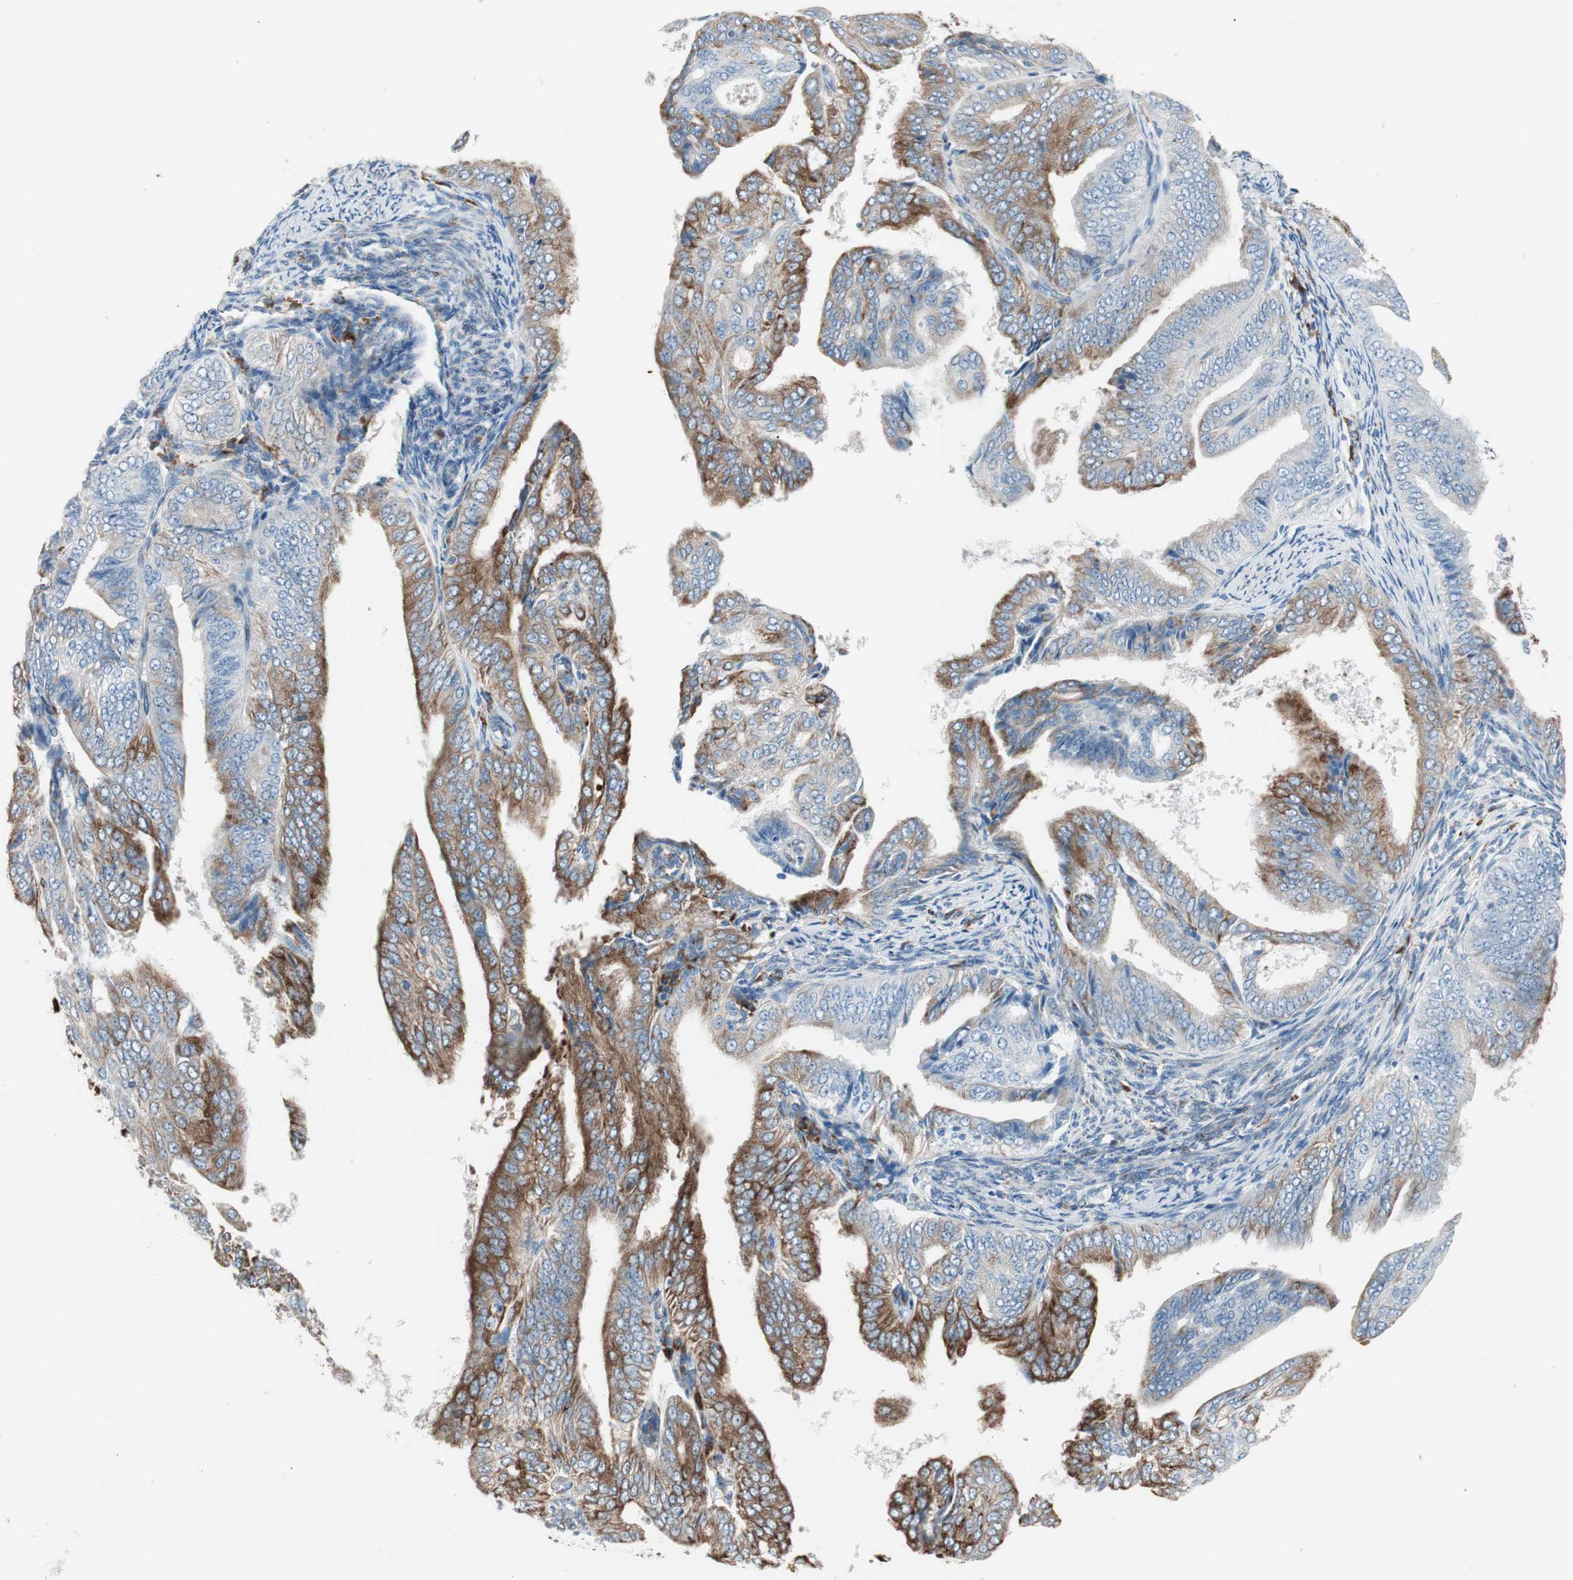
{"staining": {"intensity": "moderate", "quantity": "25%-75%", "location": "cytoplasmic/membranous"}, "tissue": "endometrial cancer", "cell_type": "Tumor cells", "image_type": "cancer", "snomed": [{"axis": "morphology", "description": "Adenocarcinoma, NOS"}, {"axis": "topography", "description": "Endometrium"}], "caption": "This photomicrograph exhibits immunohistochemistry (IHC) staining of human endometrial cancer, with medium moderate cytoplasmic/membranous expression in approximately 25%-75% of tumor cells.", "gene": "P4HTM", "patient": {"sex": "female", "age": 58}}